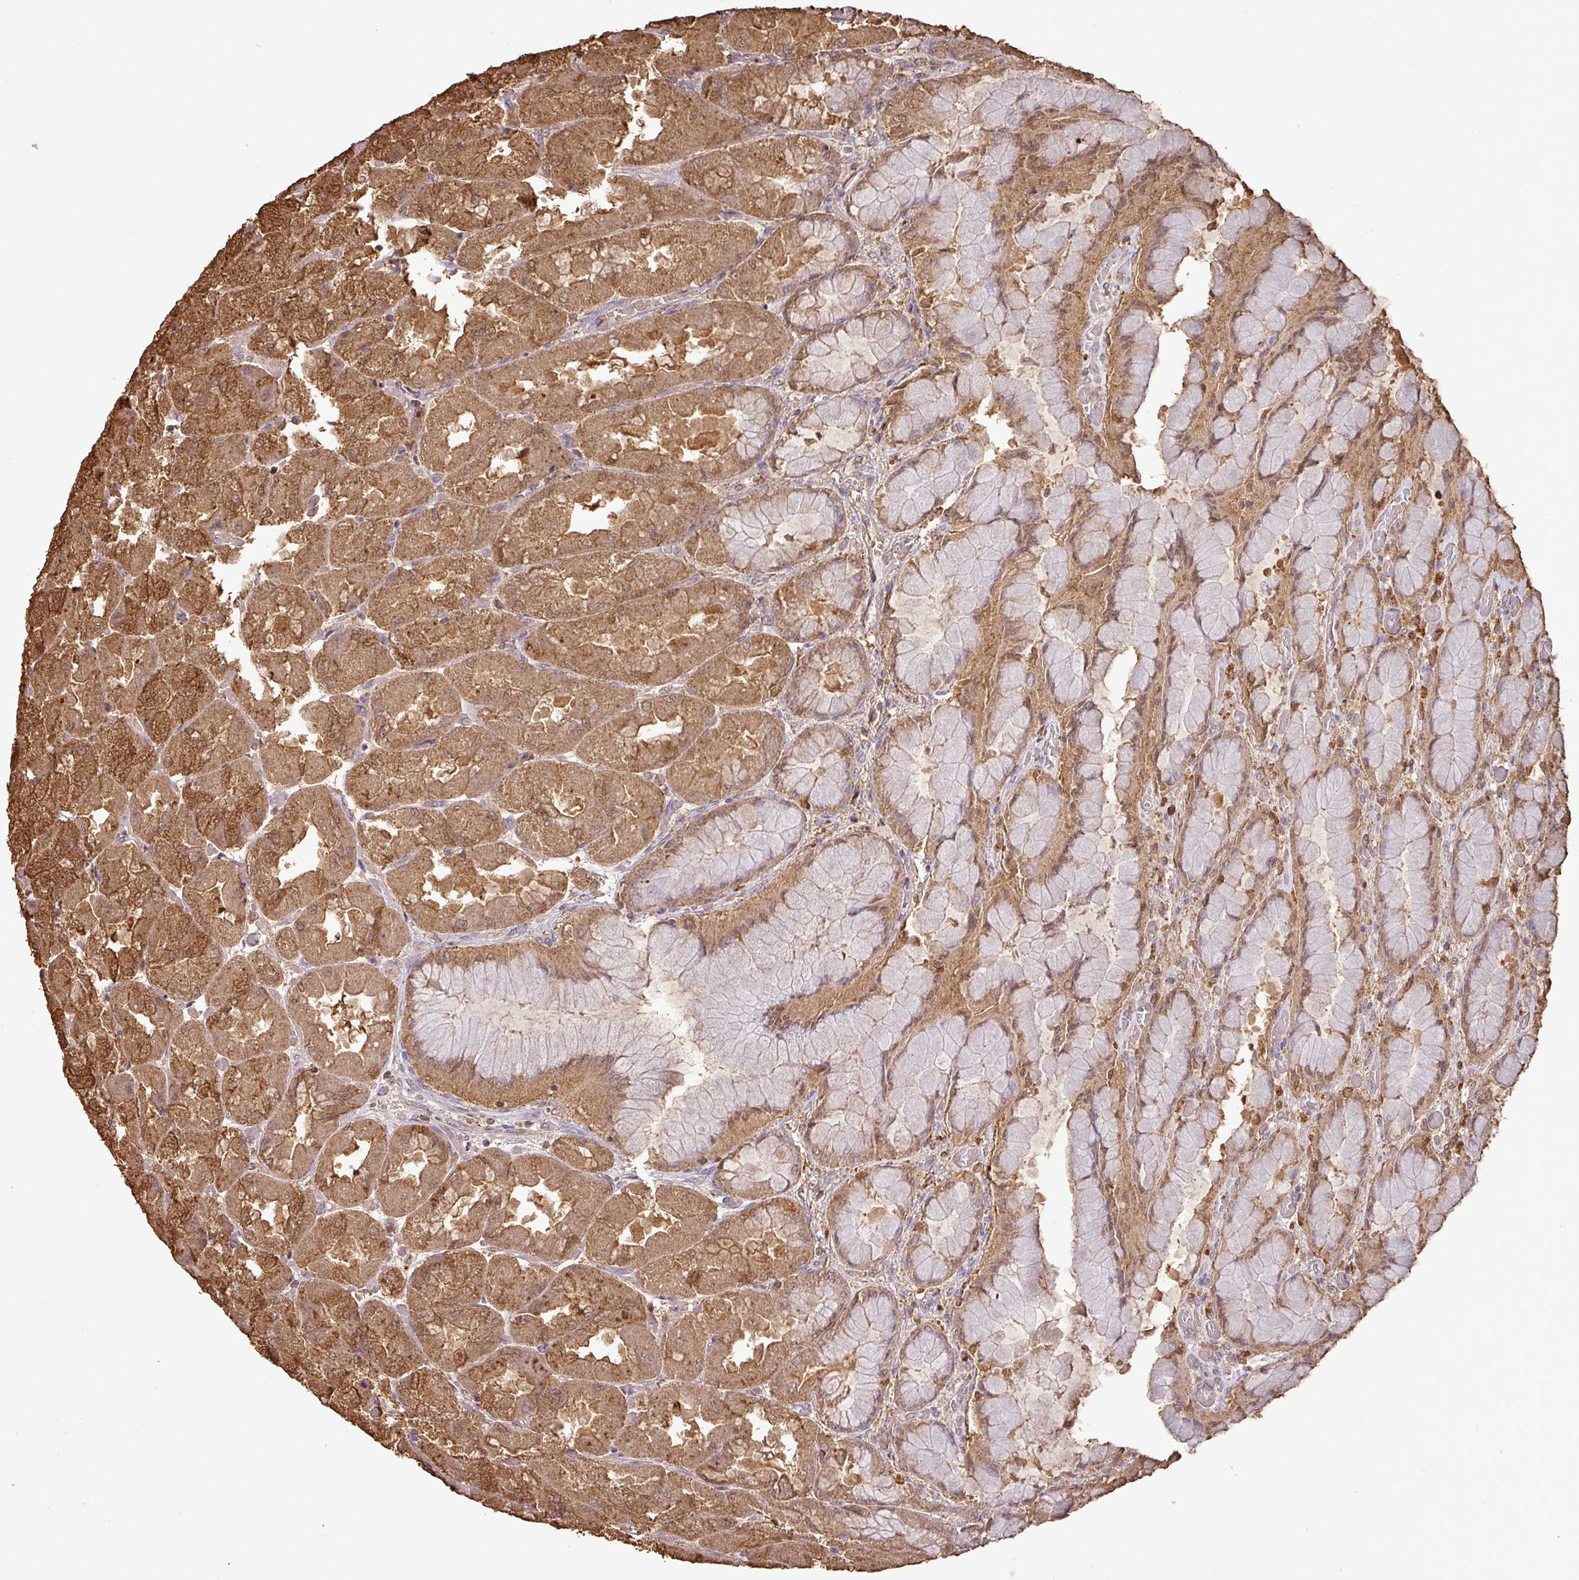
{"staining": {"intensity": "strong", "quantity": ">75%", "location": "cytoplasmic/membranous"}, "tissue": "stomach", "cell_type": "Glandular cells", "image_type": "normal", "snomed": [{"axis": "morphology", "description": "Normal tissue, NOS"}, {"axis": "topography", "description": "Stomach"}], "caption": "This histopathology image displays immunohistochemistry staining of normal stomach, with high strong cytoplasmic/membranous expression in approximately >75% of glandular cells.", "gene": "ATAT1", "patient": {"sex": "female", "age": 61}}